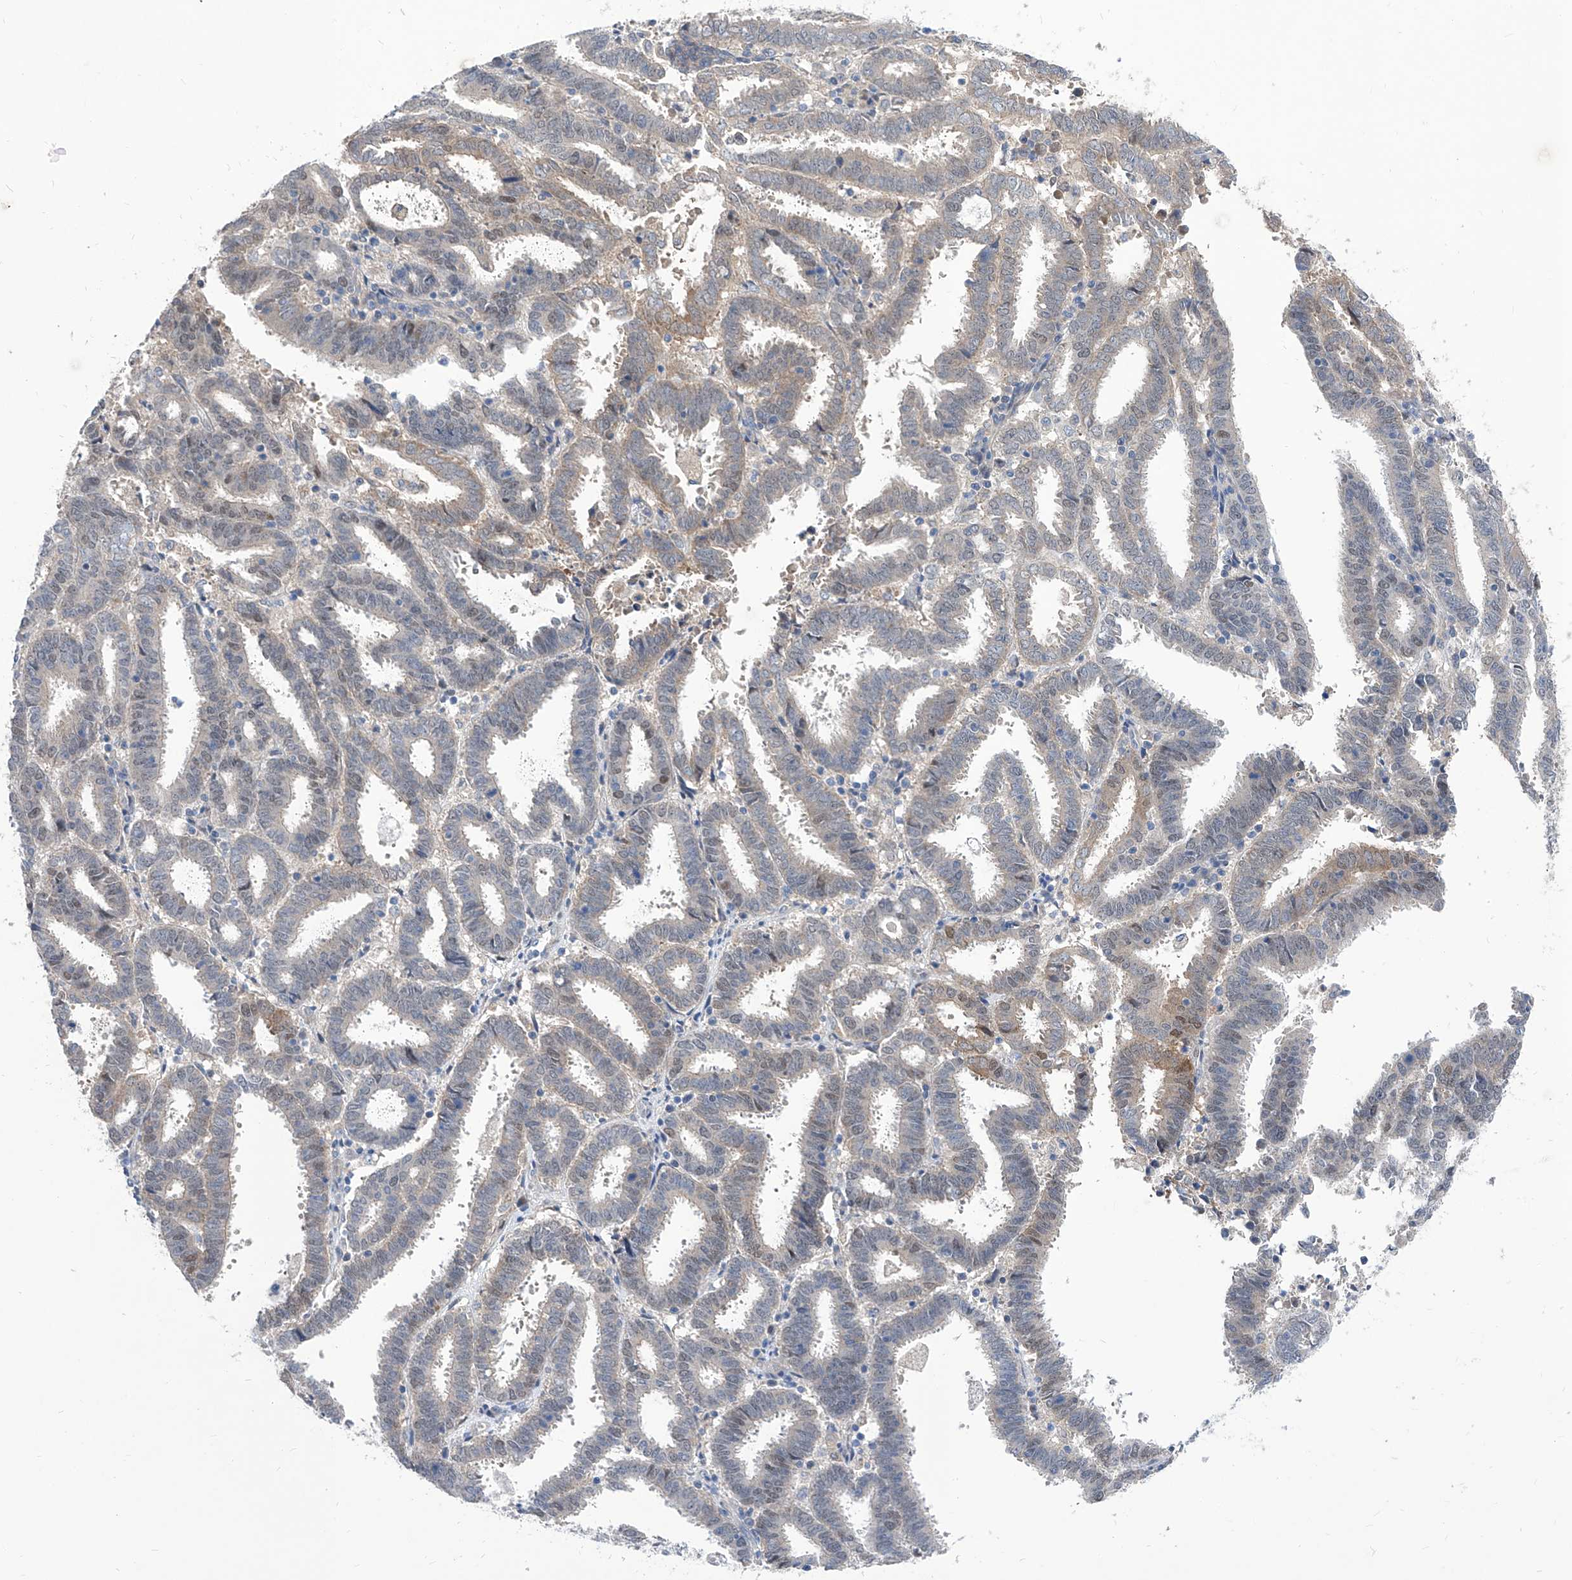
{"staining": {"intensity": "moderate", "quantity": "<25%", "location": "cytoplasmic/membranous"}, "tissue": "endometrial cancer", "cell_type": "Tumor cells", "image_type": "cancer", "snomed": [{"axis": "morphology", "description": "Adenocarcinoma, NOS"}, {"axis": "topography", "description": "Uterus"}], "caption": "Tumor cells exhibit low levels of moderate cytoplasmic/membranous expression in about <25% of cells in human endometrial cancer.", "gene": "SRBD1", "patient": {"sex": "female", "age": 83}}